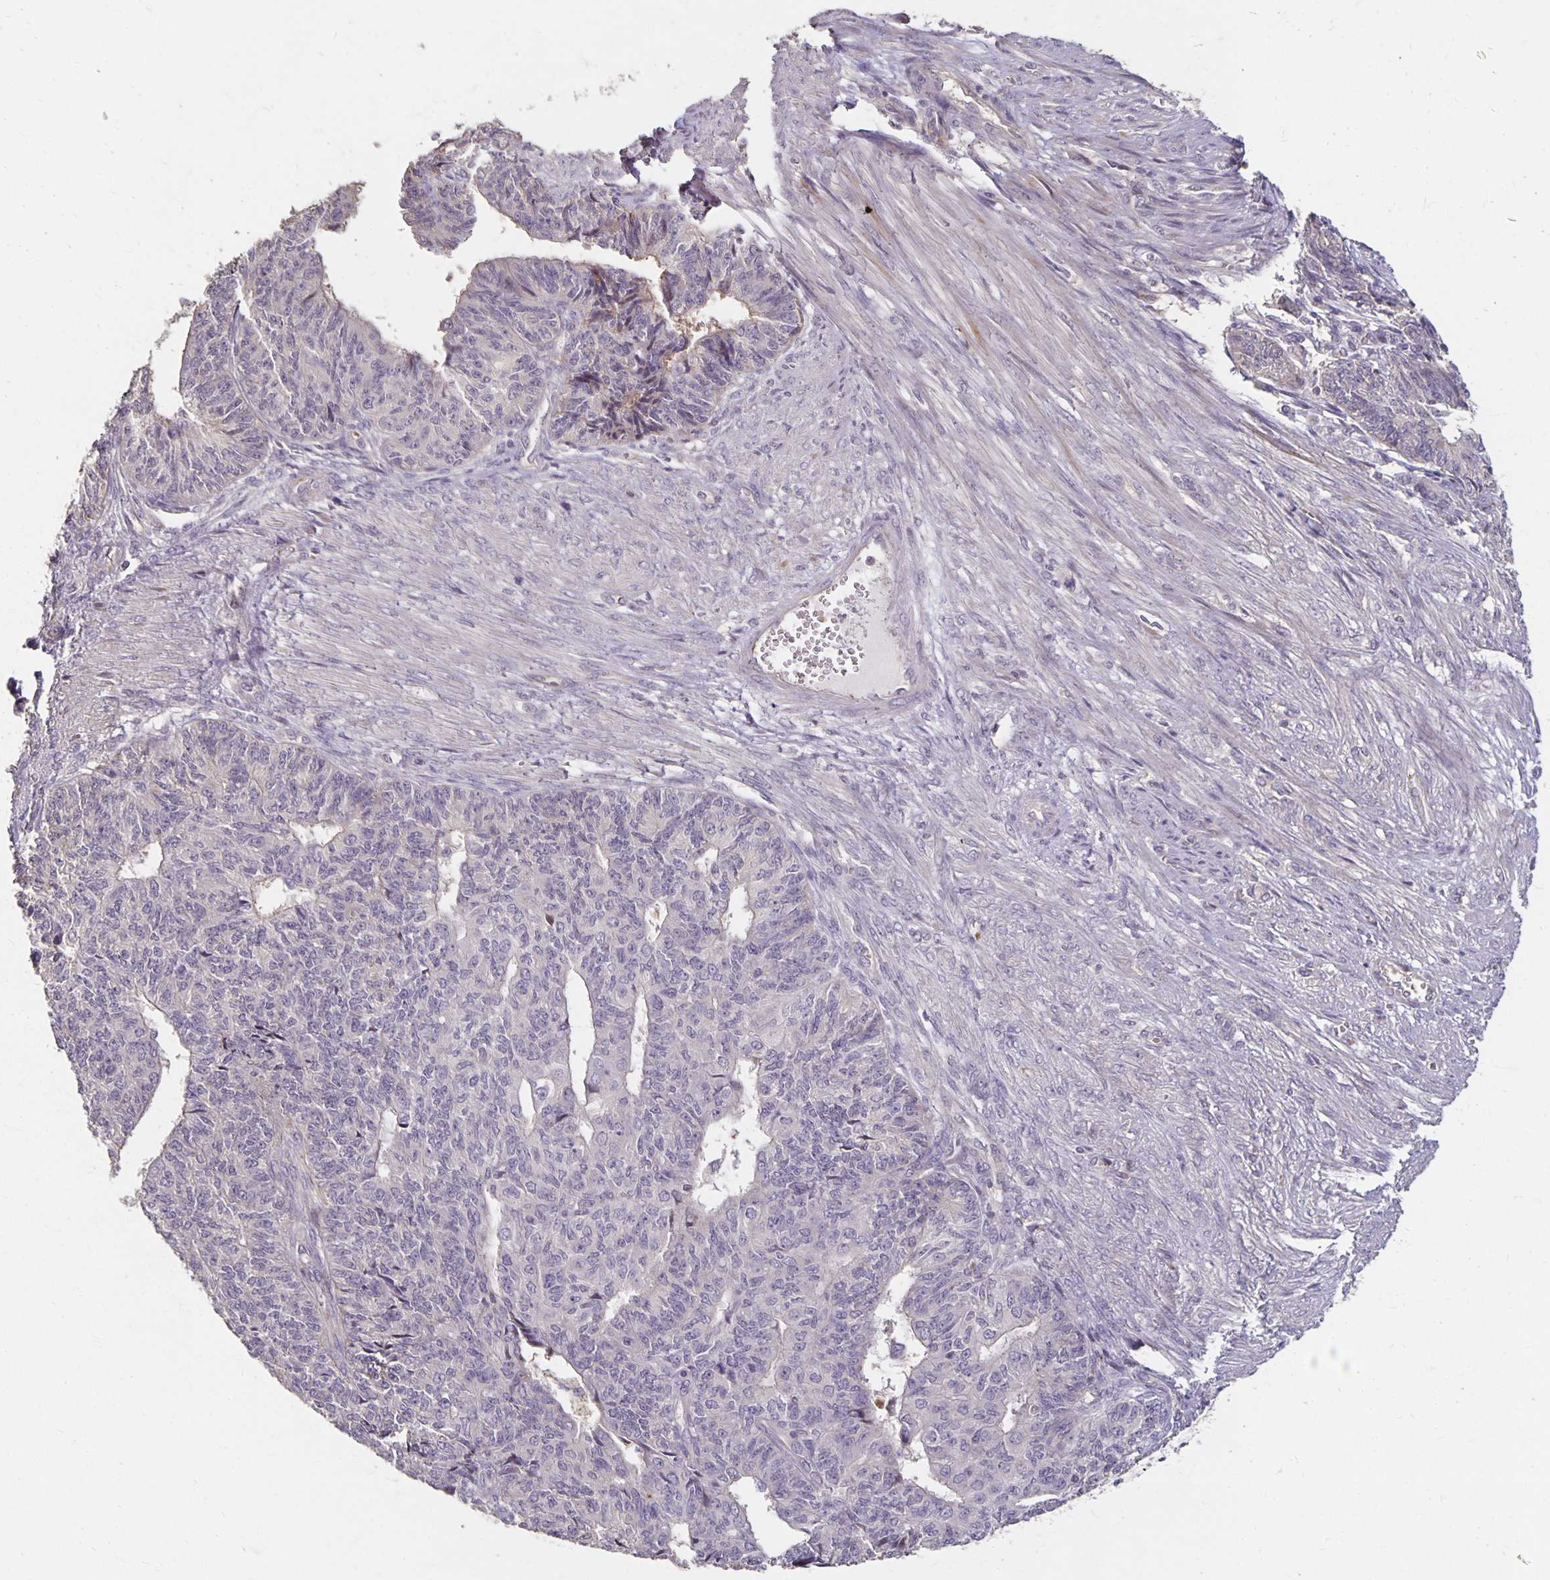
{"staining": {"intensity": "negative", "quantity": "none", "location": "none"}, "tissue": "endometrial cancer", "cell_type": "Tumor cells", "image_type": "cancer", "snomed": [{"axis": "morphology", "description": "Adenocarcinoma, NOS"}, {"axis": "topography", "description": "Endometrium"}], "caption": "Immunohistochemical staining of endometrial cancer (adenocarcinoma) displays no significant staining in tumor cells.", "gene": "CST6", "patient": {"sex": "female", "age": 32}}